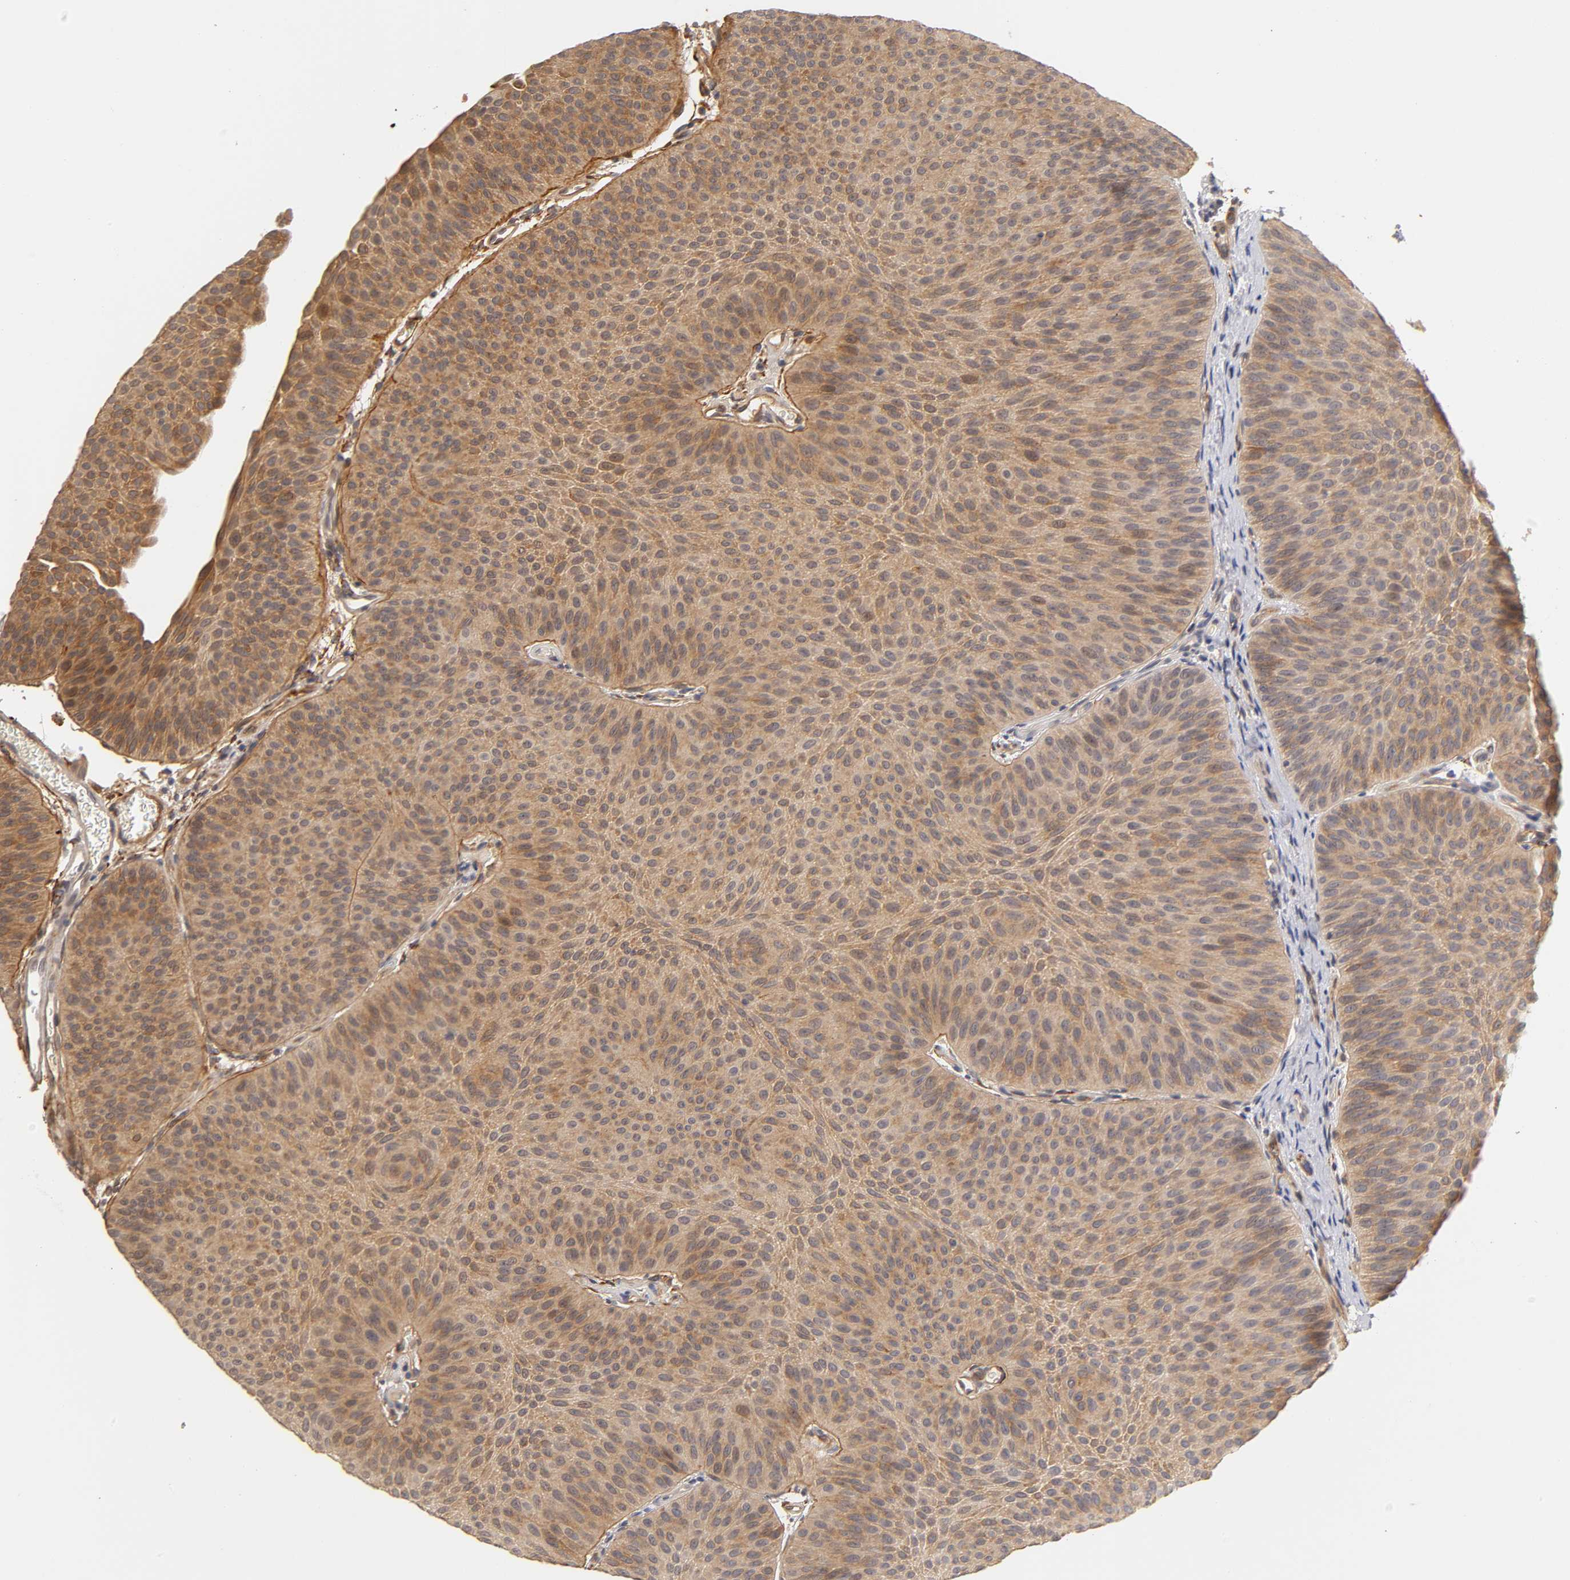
{"staining": {"intensity": "moderate", "quantity": ">75%", "location": "cytoplasmic/membranous"}, "tissue": "urothelial cancer", "cell_type": "Tumor cells", "image_type": "cancer", "snomed": [{"axis": "morphology", "description": "Urothelial carcinoma, Low grade"}, {"axis": "topography", "description": "Urinary bladder"}], "caption": "Tumor cells display medium levels of moderate cytoplasmic/membranous positivity in approximately >75% of cells in urothelial cancer.", "gene": "LAMB1", "patient": {"sex": "female", "age": 60}}